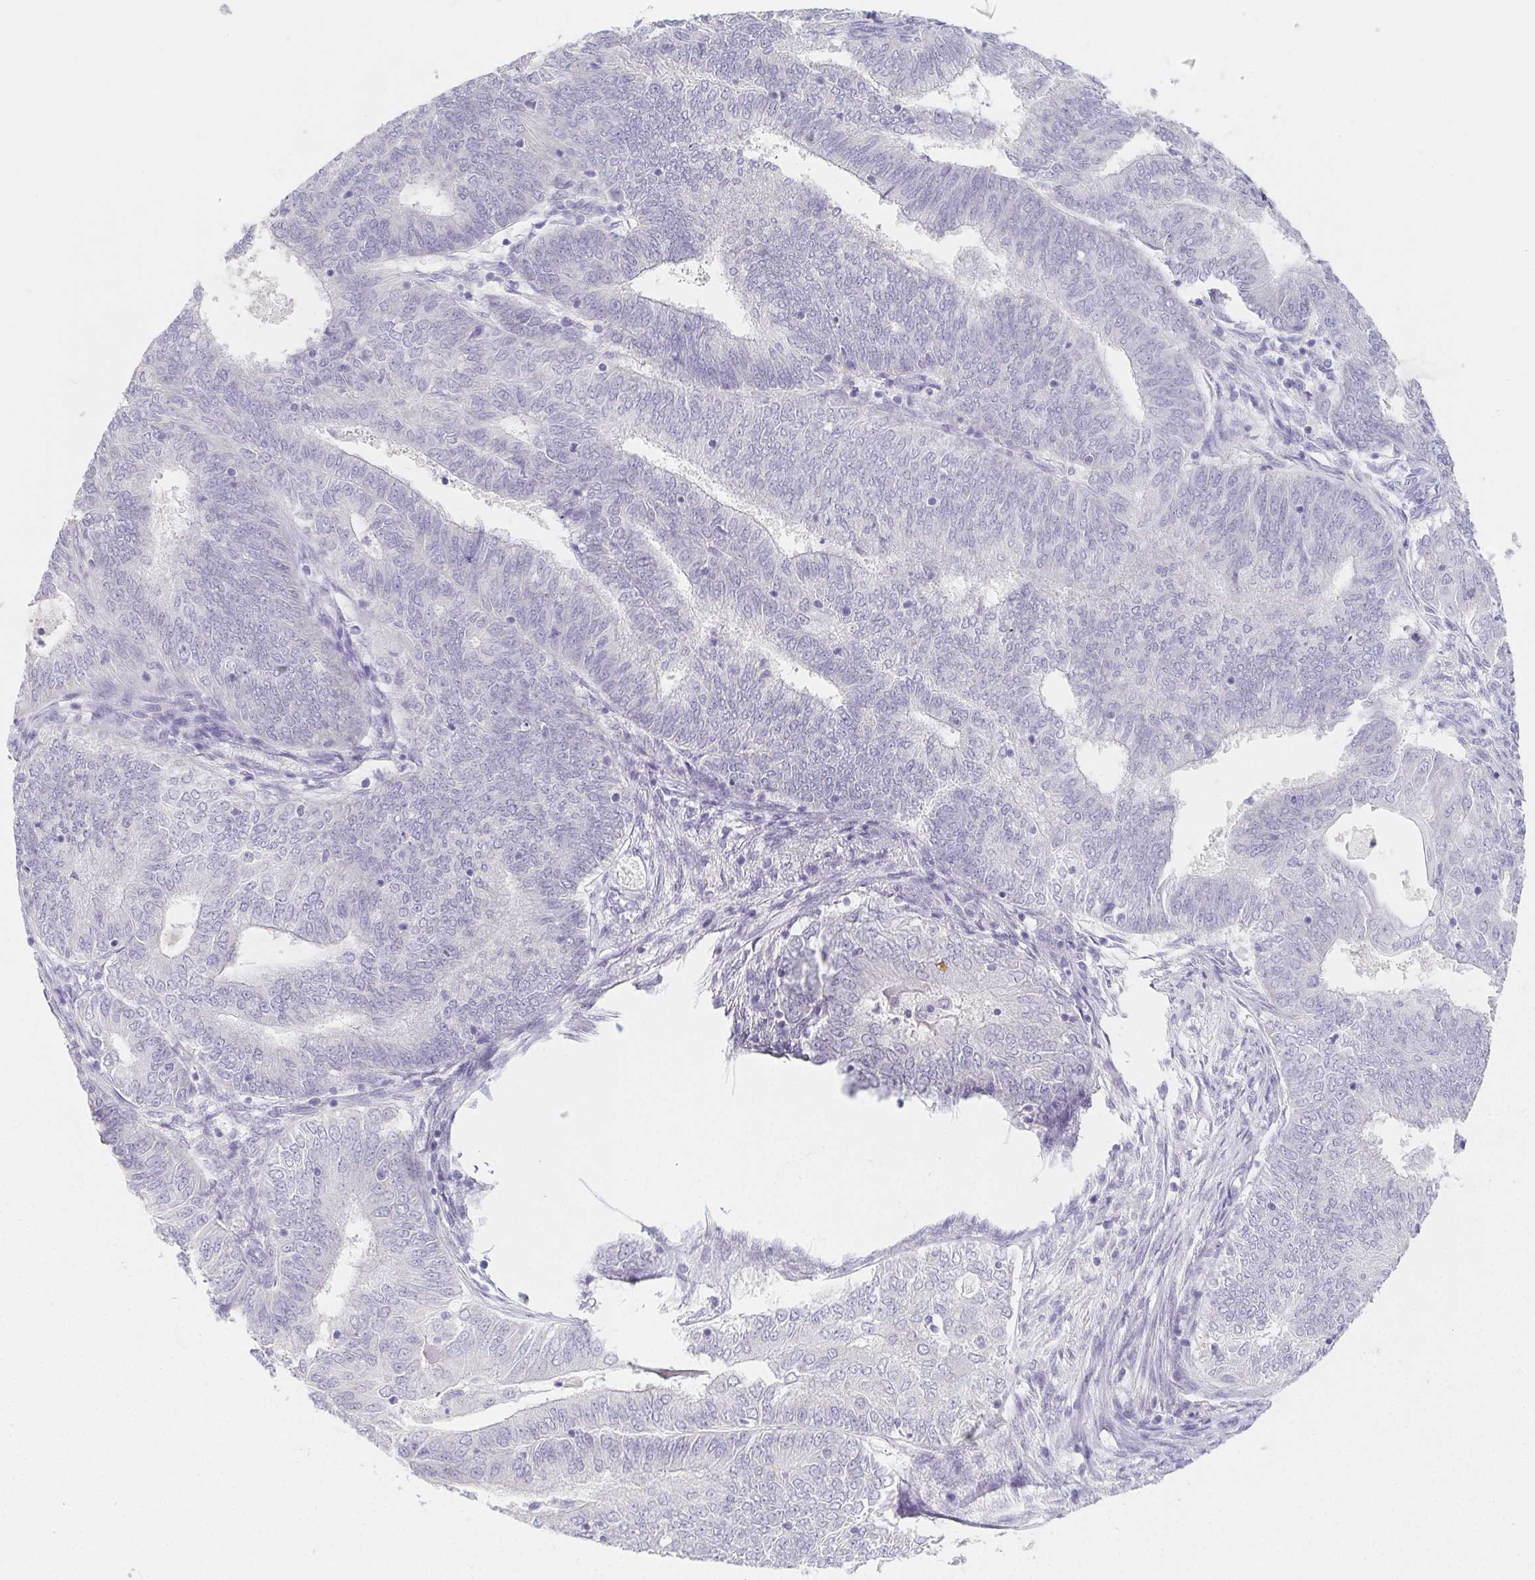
{"staining": {"intensity": "negative", "quantity": "none", "location": "none"}, "tissue": "endometrial cancer", "cell_type": "Tumor cells", "image_type": "cancer", "snomed": [{"axis": "morphology", "description": "Adenocarcinoma, NOS"}, {"axis": "topography", "description": "Endometrium"}], "caption": "This is a photomicrograph of IHC staining of endometrial cancer, which shows no positivity in tumor cells. (Immunohistochemistry (ihc), brightfield microscopy, high magnification).", "gene": "GLIPR1L1", "patient": {"sex": "female", "age": 62}}